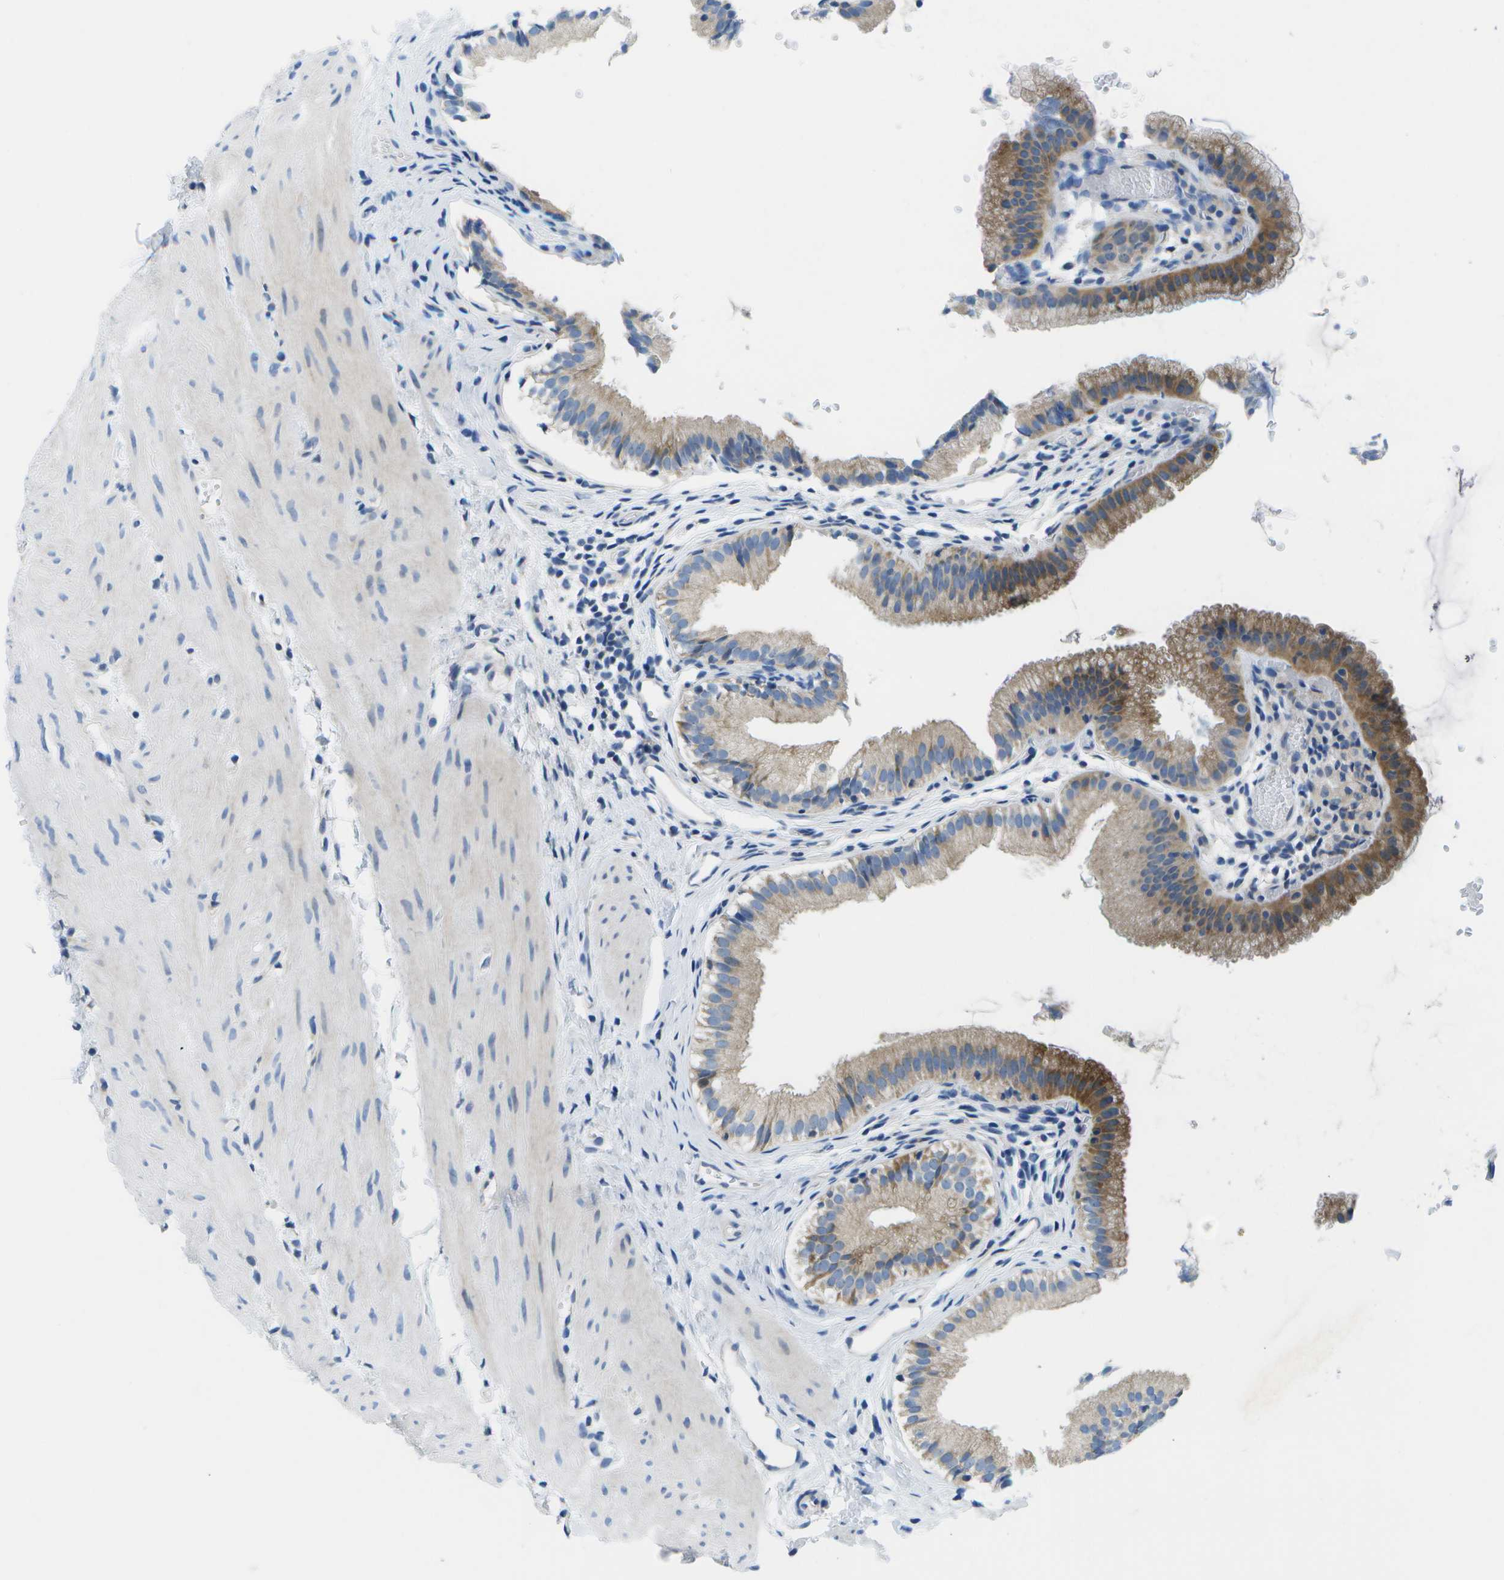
{"staining": {"intensity": "moderate", "quantity": ">75%", "location": "cytoplasmic/membranous"}, "tissue": "gallbladder", "cell_type": "Glandular cells", "image_type": "normal", "snomed": [{"axis": "morphology", "description": "Normal tissue, NOS"}, {"axis": "topography", "description": "Gallbladder"}], "caption": "The photomicrograph demonstrates a brown stain indicating the presence of a protein in the cytoplasmic/membranous of glandular cells in gallbladder. The staining was performed using DAB (3,3'-diaminobenzidine), with brown indicating positive protein expression. Nuclei are stained blue with hematoxylin.", "gene": "GDF5", "patient": {"sex": "female", "age": 26}}